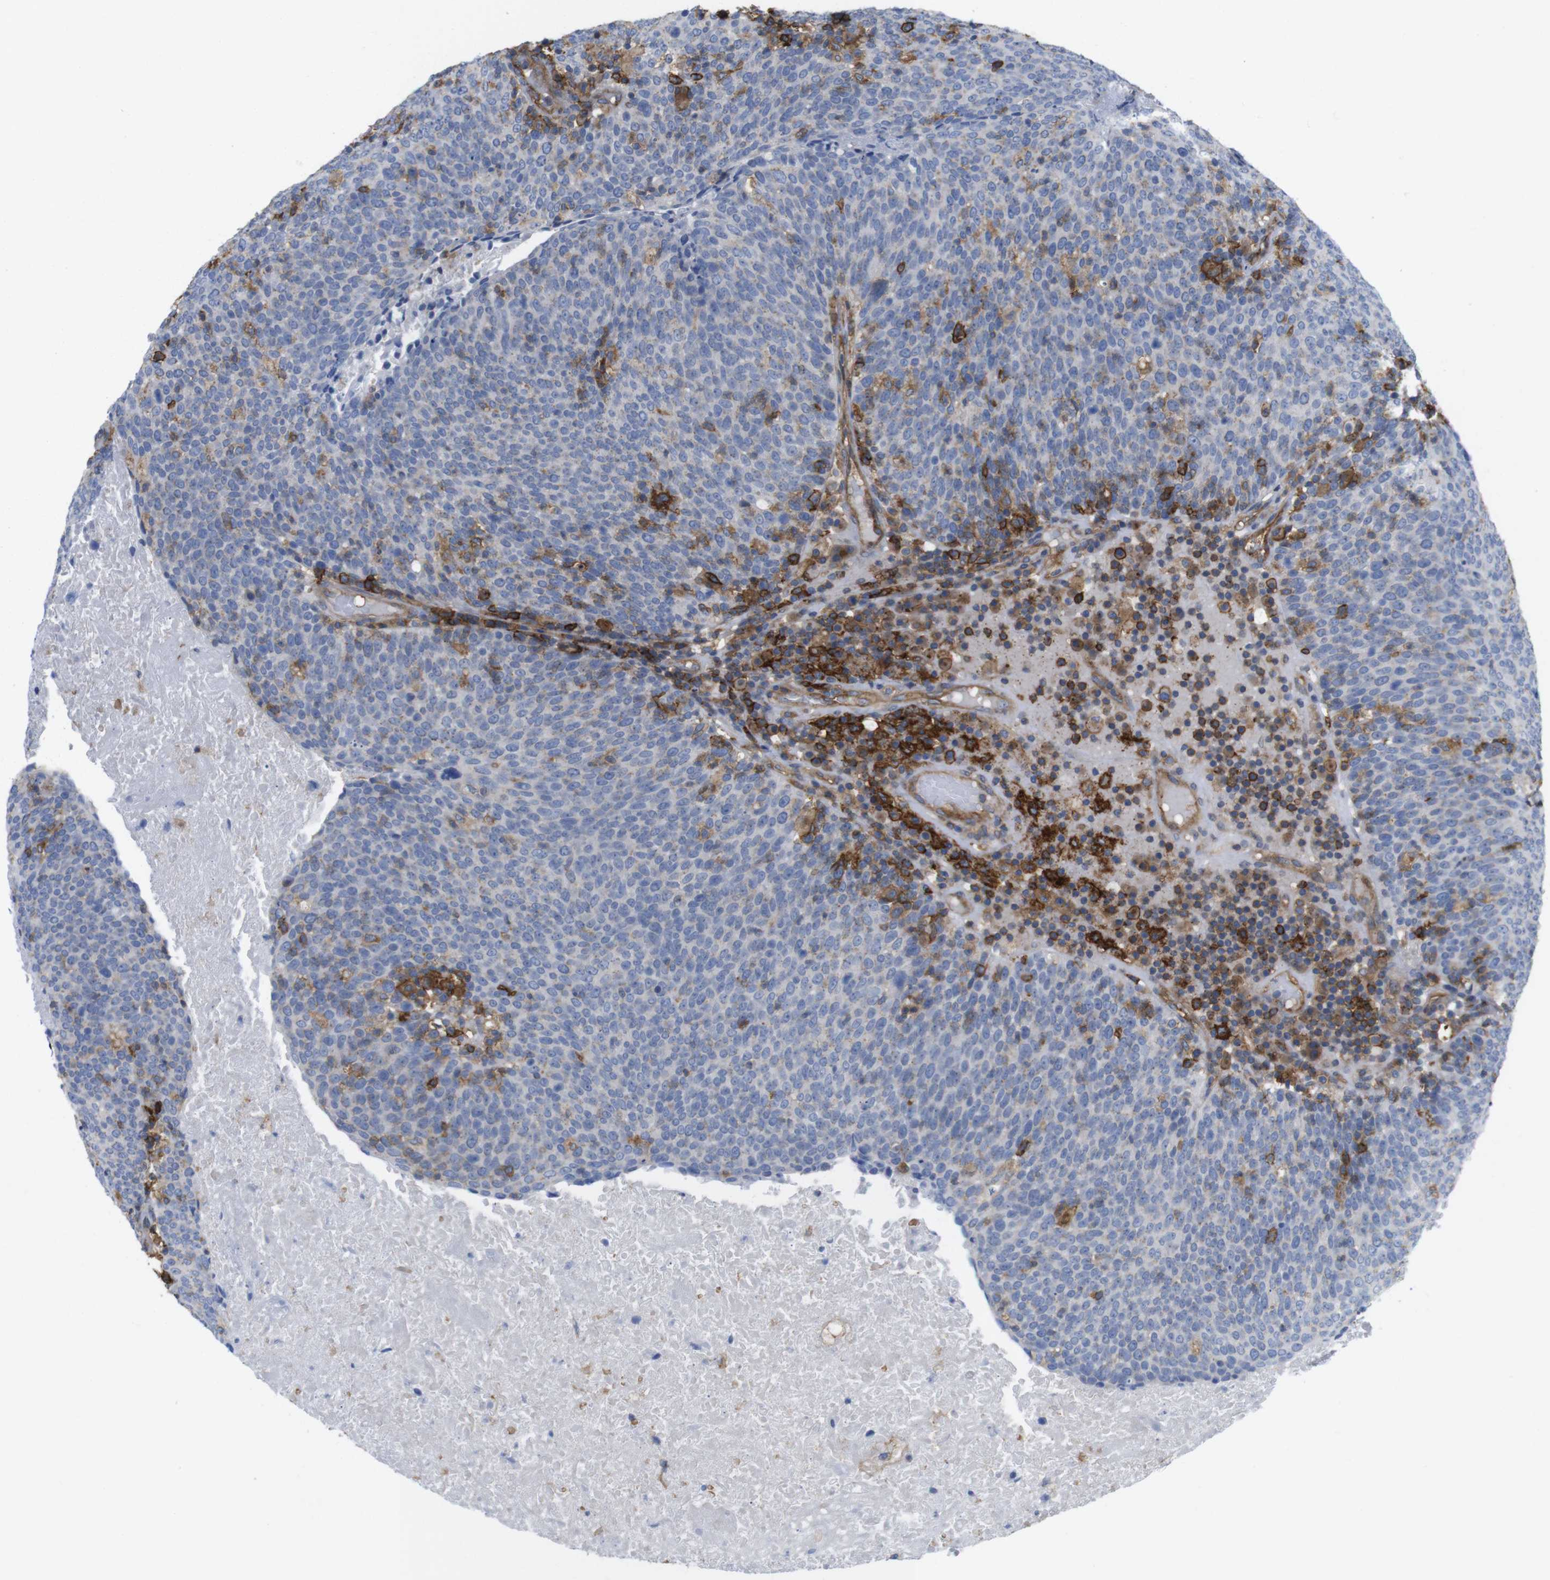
{"staining": {"intensity": "moderate", "quantity": "<25%", "location": "cytoplasmic/membranous"}, "tissue": "head and neck cancer", "cell_type": "Tumor cells", "image_type": "cancer", "snomed": [{"axis": "morphology", "description": "Squamous cell carcinoma, NOS"}, {"axis": "morphology", "description": "Squamous cell carcinoma, metastatic, NOS"}, {"axis": "topography", "description": "Lymph node"}, {"axis": "topography", "description": "Head-Neck"}], "caption": "The immunohistochemical stain highlights moderate cytoplasmic/membranous expression in tumor cells of head and neck cancer (squamous cell carcinoma) tissue. (Stains: DAB (3,3'-diaminobenzidine) in brown, nuclei in blue, Microscopy: brightfield microscopy at high magnification).", "gene": "CCR6", "patient": {"sex": "male", "age": 62}}